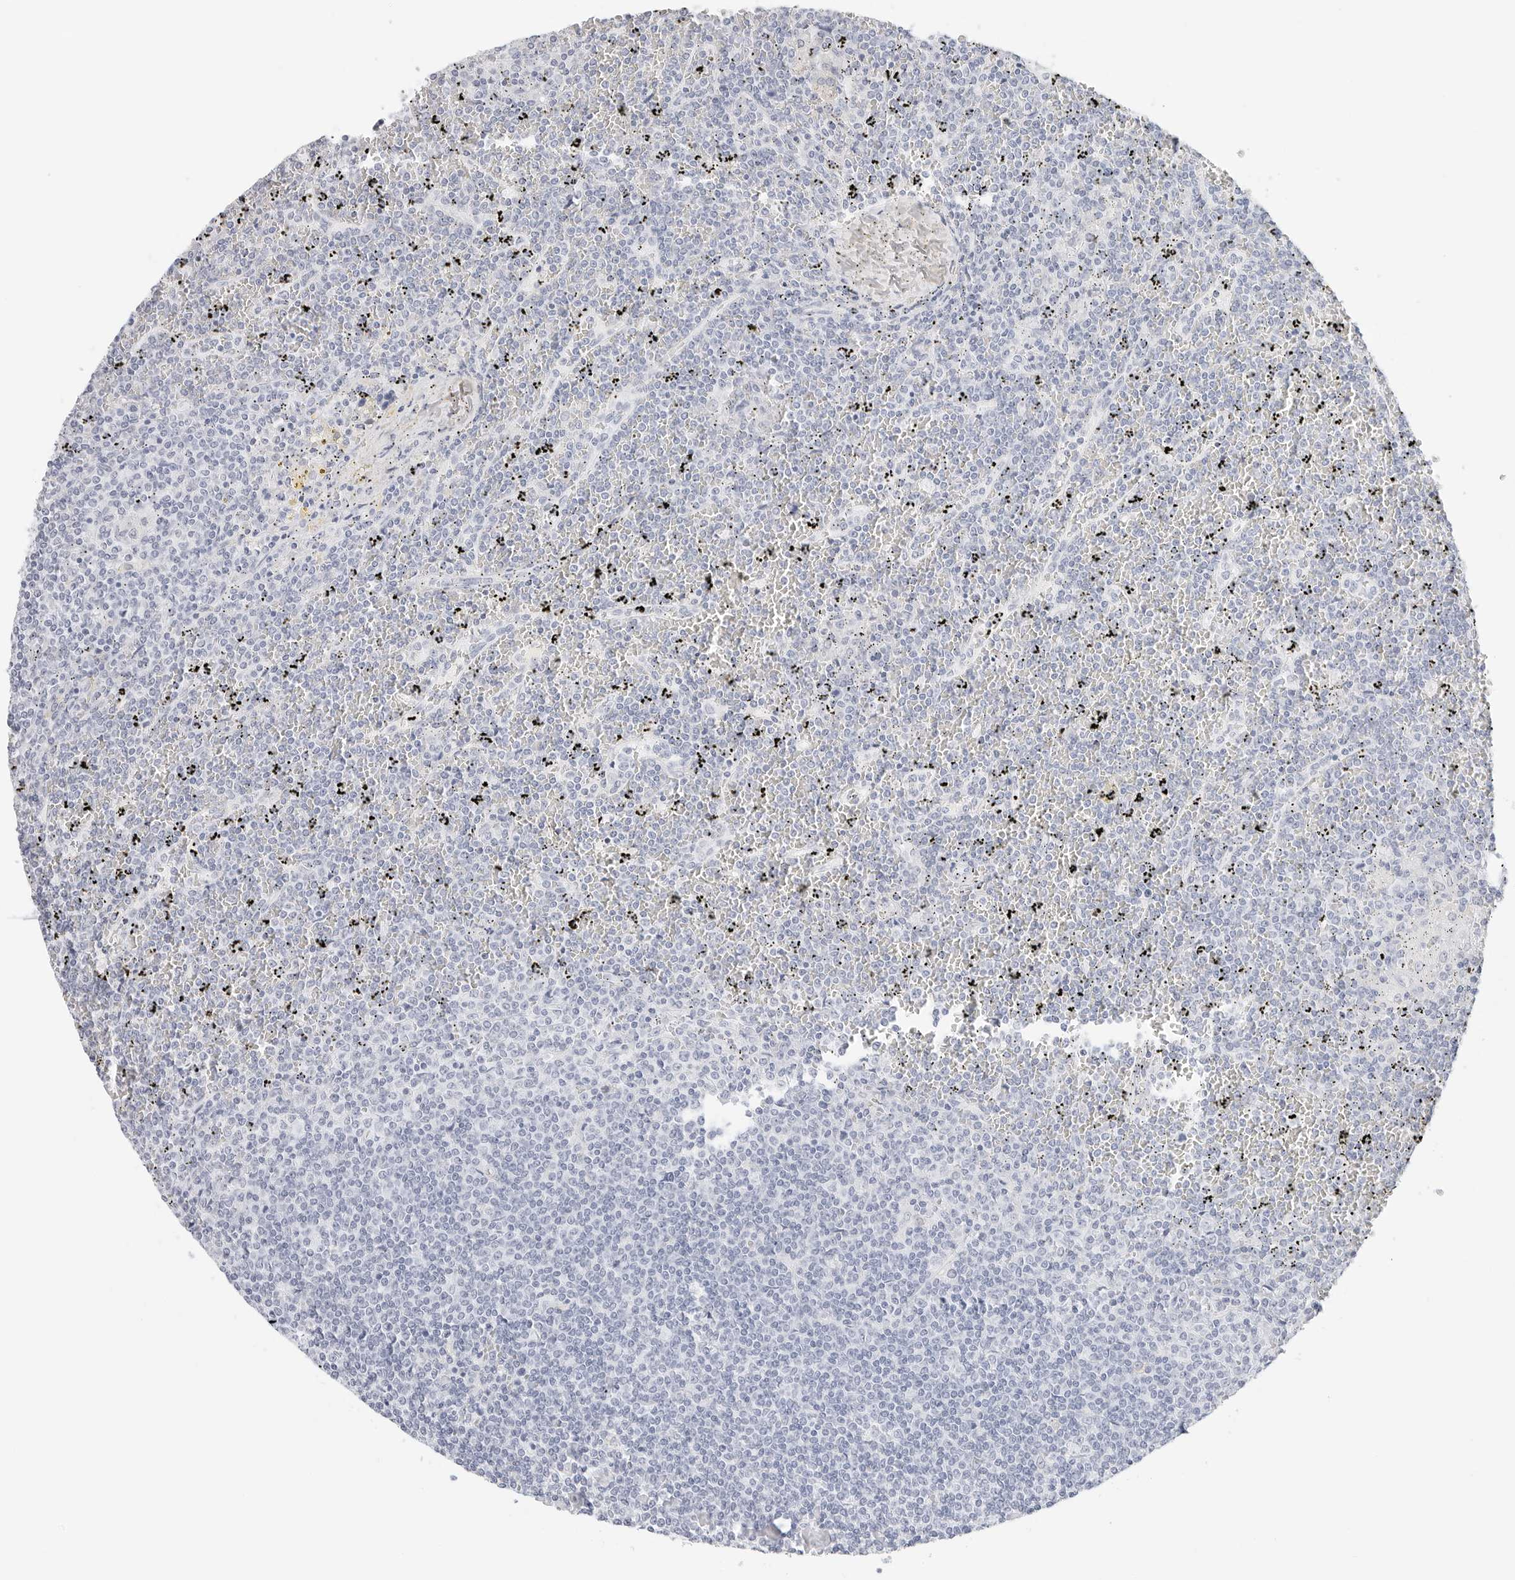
{"staining": {"intensity": "negative", "quantity": "none", "location": "none"}, "tissue": "lymphoma", "cell_type": "Tumor cells", "image_type": "cancer", "snomed": [{"axis": "morphology", "description": "Malignant lymphoma, non-Hodgkin's type, Low grade"}, {"axis": "topography", "description": "Spleen"}], "caption": "A photomicrograph of lymphoma stained for a protein displays no brown staining in tumor cells.", "gene": "TFF2", "patient": {"sex": "female", "age": 19}}